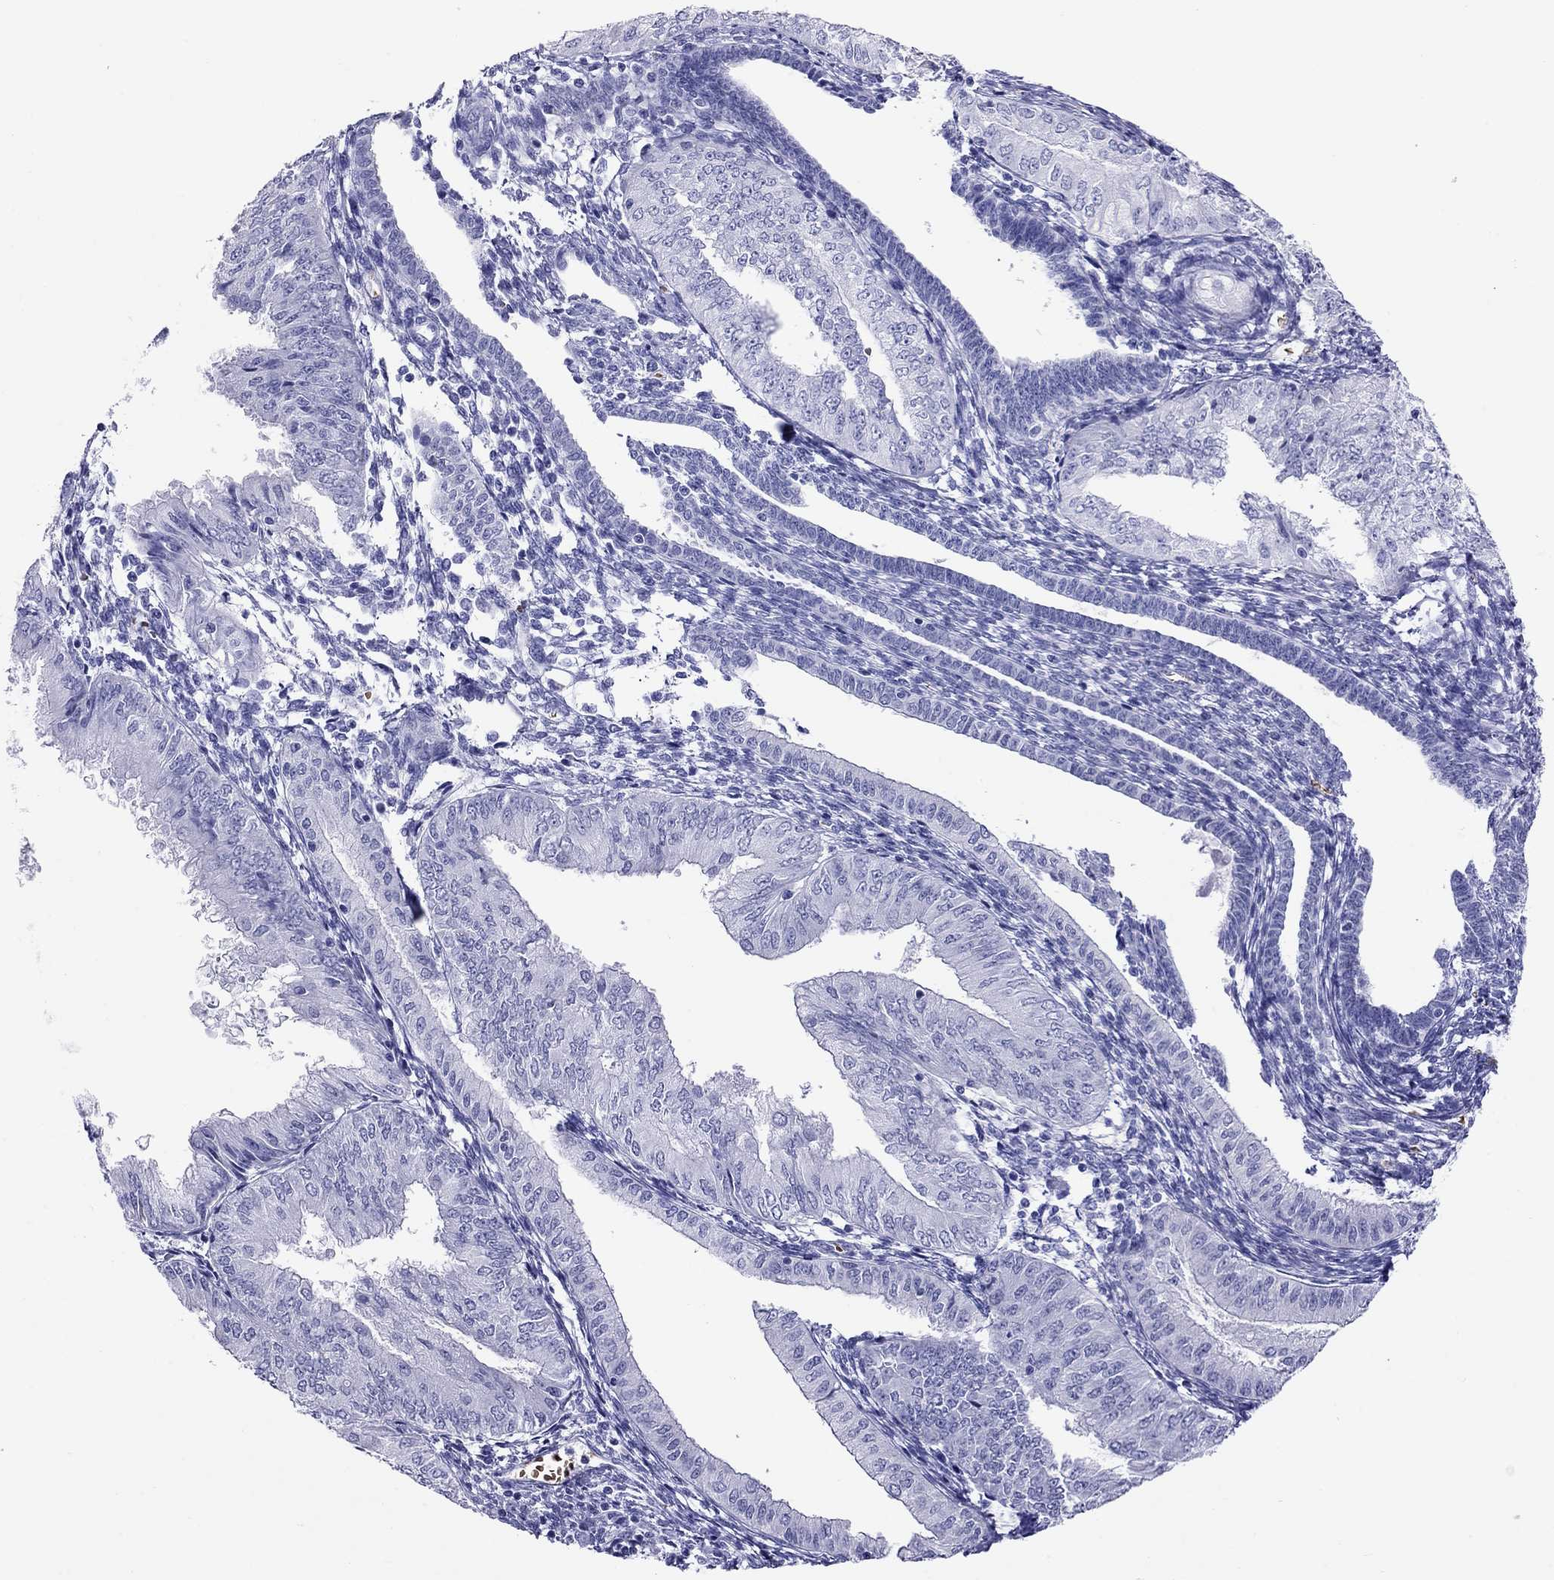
{"staining": {"intensity": "negative", "quantity": "none", "location": "none"}, "tissue": "endometrial cancer", "cell_type": "Tumor cells", "image_type": "cancer", "snomed": [{"axis": "morphology", "description": "Adenocarcinoma, NOS"}, {"axis": "topography", "description": "Endometrium"}], "caption": "Human adenocarcinoma (endometrial) stained for a protein using IHC displays no expression in tumor cells.", "gene": "PTPRN", "patient": {"sex": "female", "age": 53}}